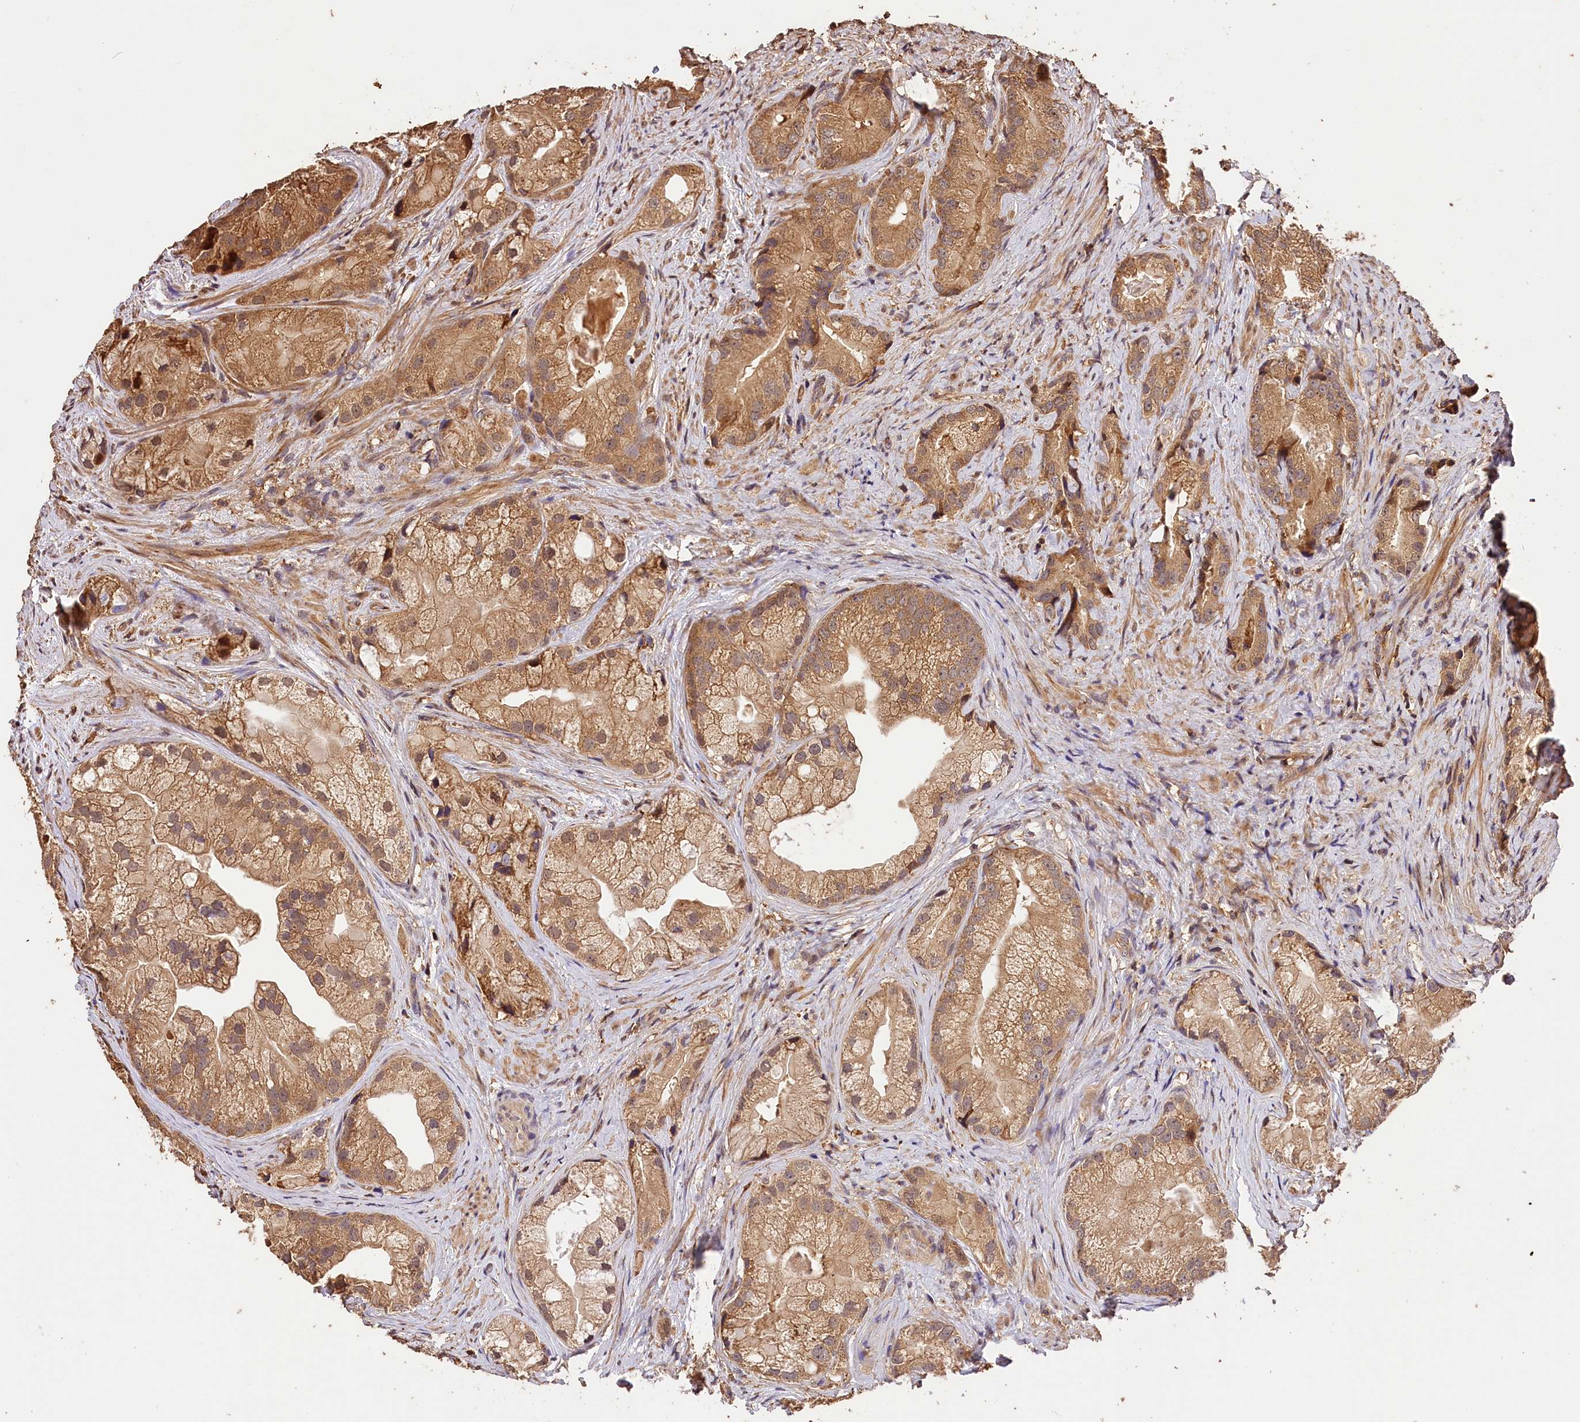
{"staining": {"intensity": "moderate", "quantity": ">75%", "location": "cytoplasmic/membranous"}, "tissue": "prostate cancer", "cell_type": "Tumor cells", "image_type": "cancer", "snomed": [{"axis": "morphology", "description": "Adenocarcinoma, Low grade"}, {"axis": "topography", "description": "Prostate"}], "caption": "Immunohistochemistry image of prostate adenocarcinoma (low-grade) stained for a protein (brown), which reveals medium levels of moderate cytoplasmic/membranous expression in approximately >75% of tumor cells.", "gene": "KPTN", "patient": {"sex": "male", "age": 71}}